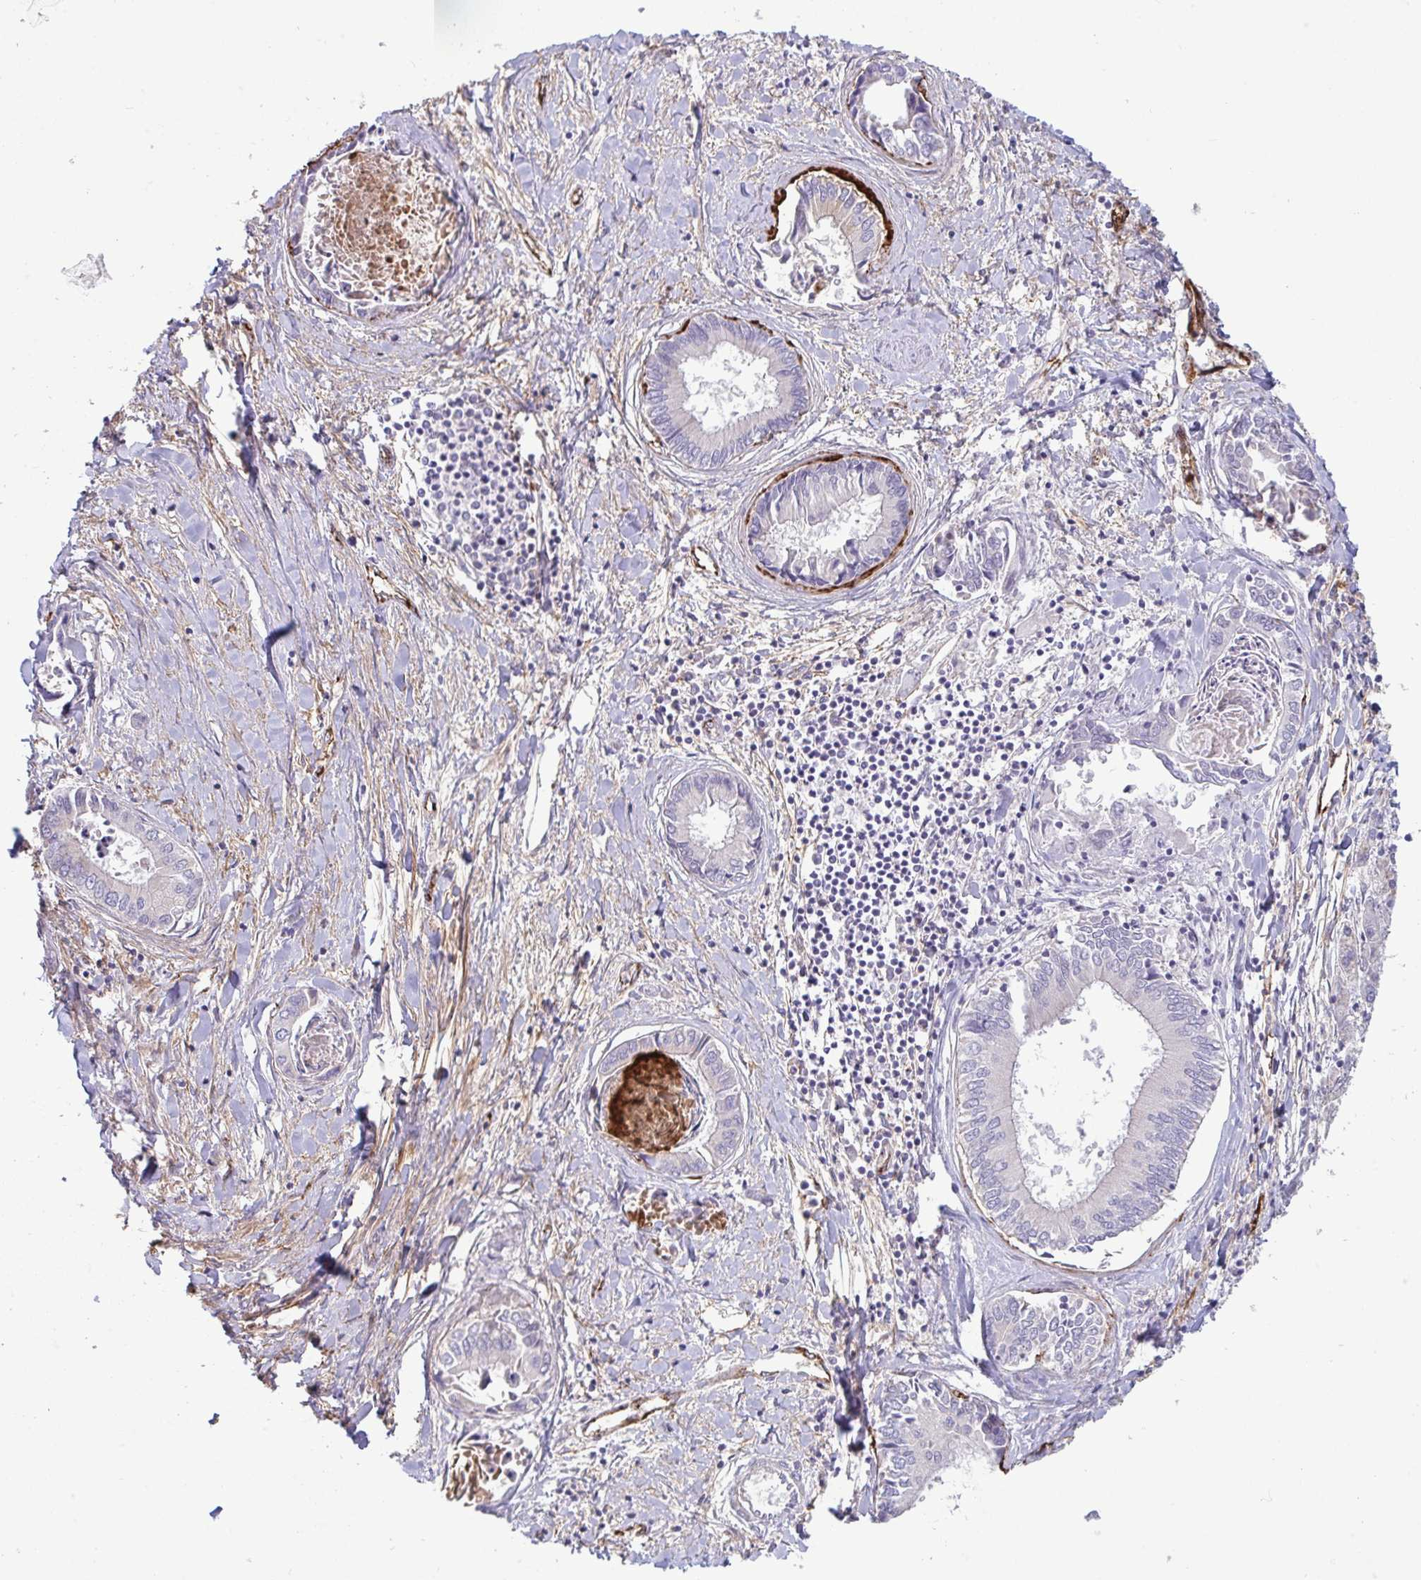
{"staining": {"intensity": "negative", "quantity": "none", "location": "none"}, "tissue": "liver cancer", "cell_type": "Tumor cells", "image_type": "cancer", "snomed": [{"axis": "morphology", "description": "Cholangiocarcinoma"}, {"axis": "topography", "description": "Liver"}], "caption": "Cholangiocarcinoma (liver) stained for a protein using immunohistochemistry demonstrates no positivity tumor cells.", "gene": "IL37", "patient": {"sex": "male", "age": 66}}